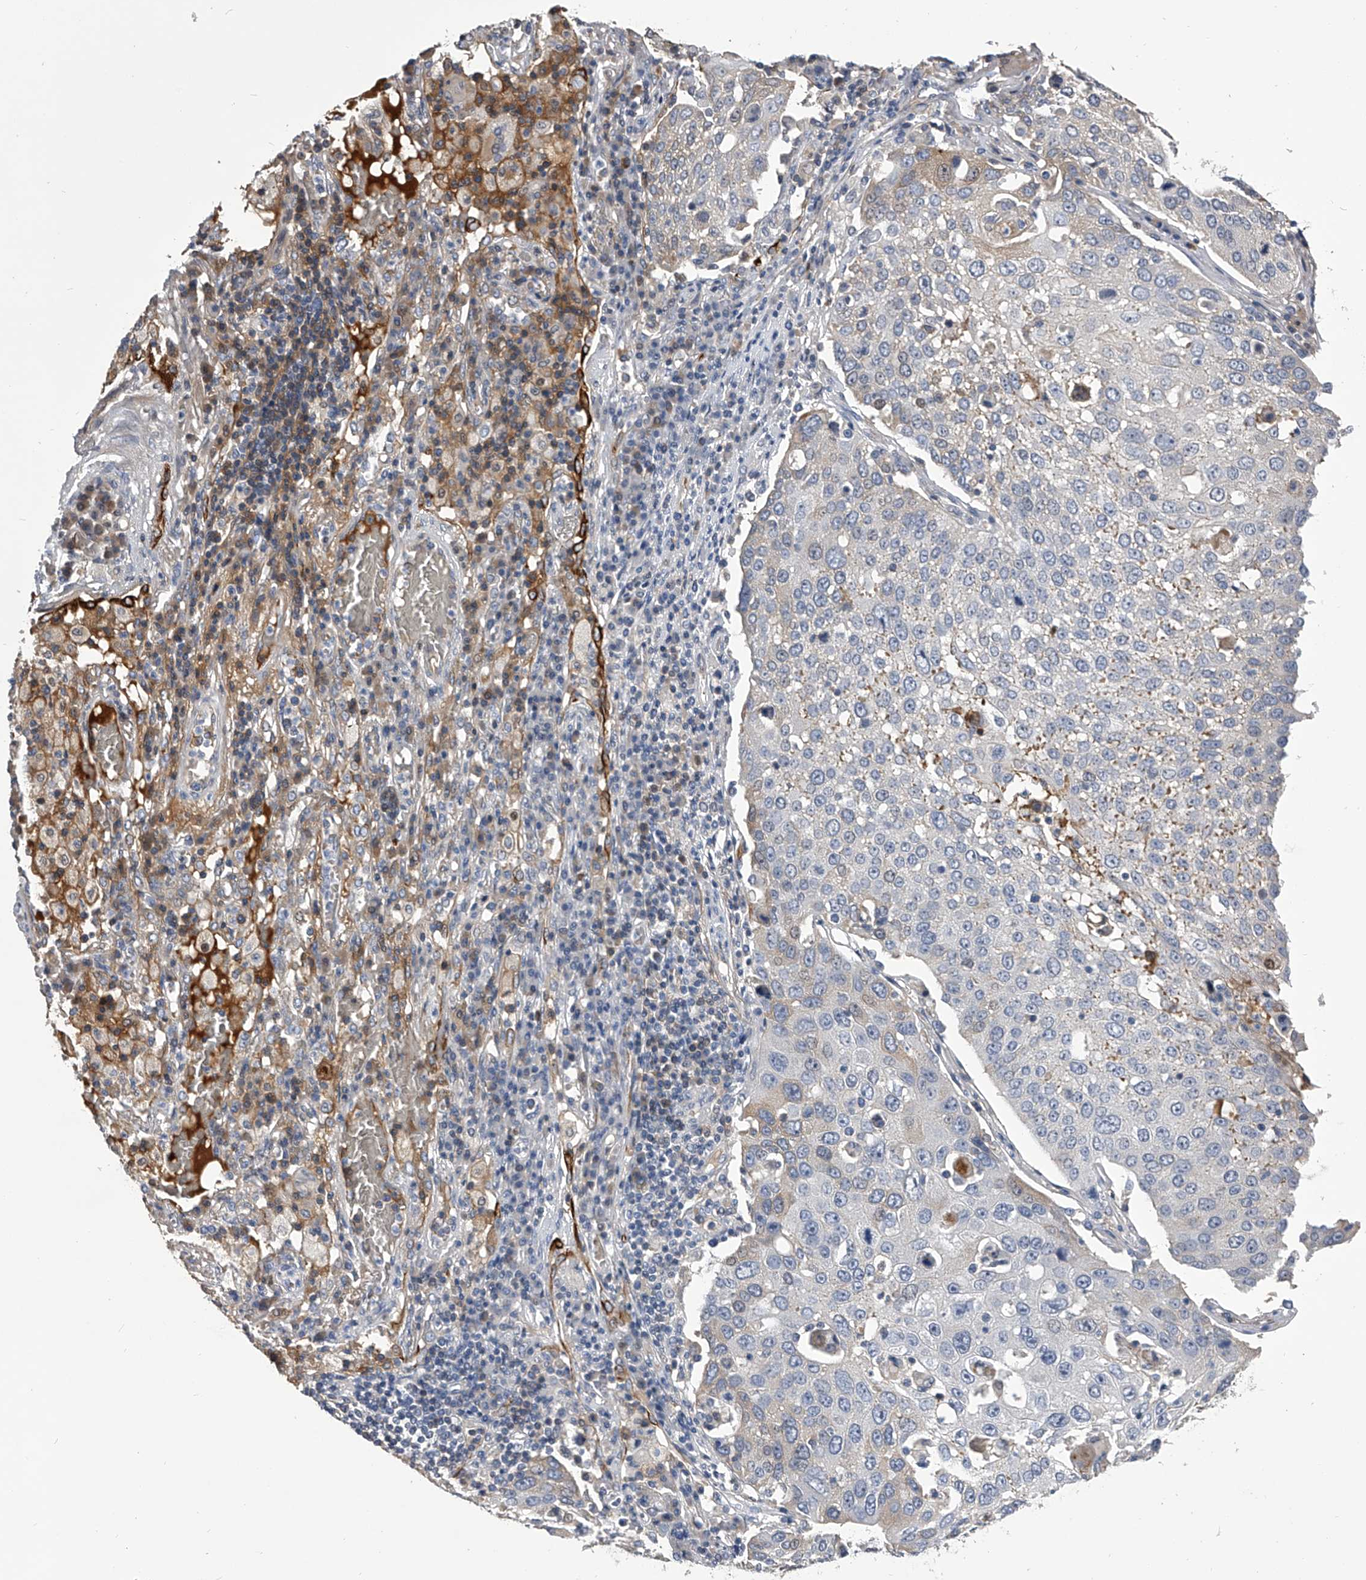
{"staining": {"intensity": "negative", "quantity": "none", "location": "none"}, "tissue": "lung cancer", "cell_type": "Tumor cells", "image_type": "cancer", "snomed": [{"axis": "morphology", "description": "Squamous cell carcinoma, NOS"}, {"axis": "topography", "description": "Lung"}], "caption": "An image of human lung cancer (squamous cell carcinoma) is negative for staining in tumor cells. The staining was performed using DAB (3,3'-diaminobenzidine) to visualize the protein expression in brown, while the nuclei were stained in blue with hematoxylin (Magnification: 20x).", "gene": "MDN1", "patient": {"sex": "male", "age": 65}}